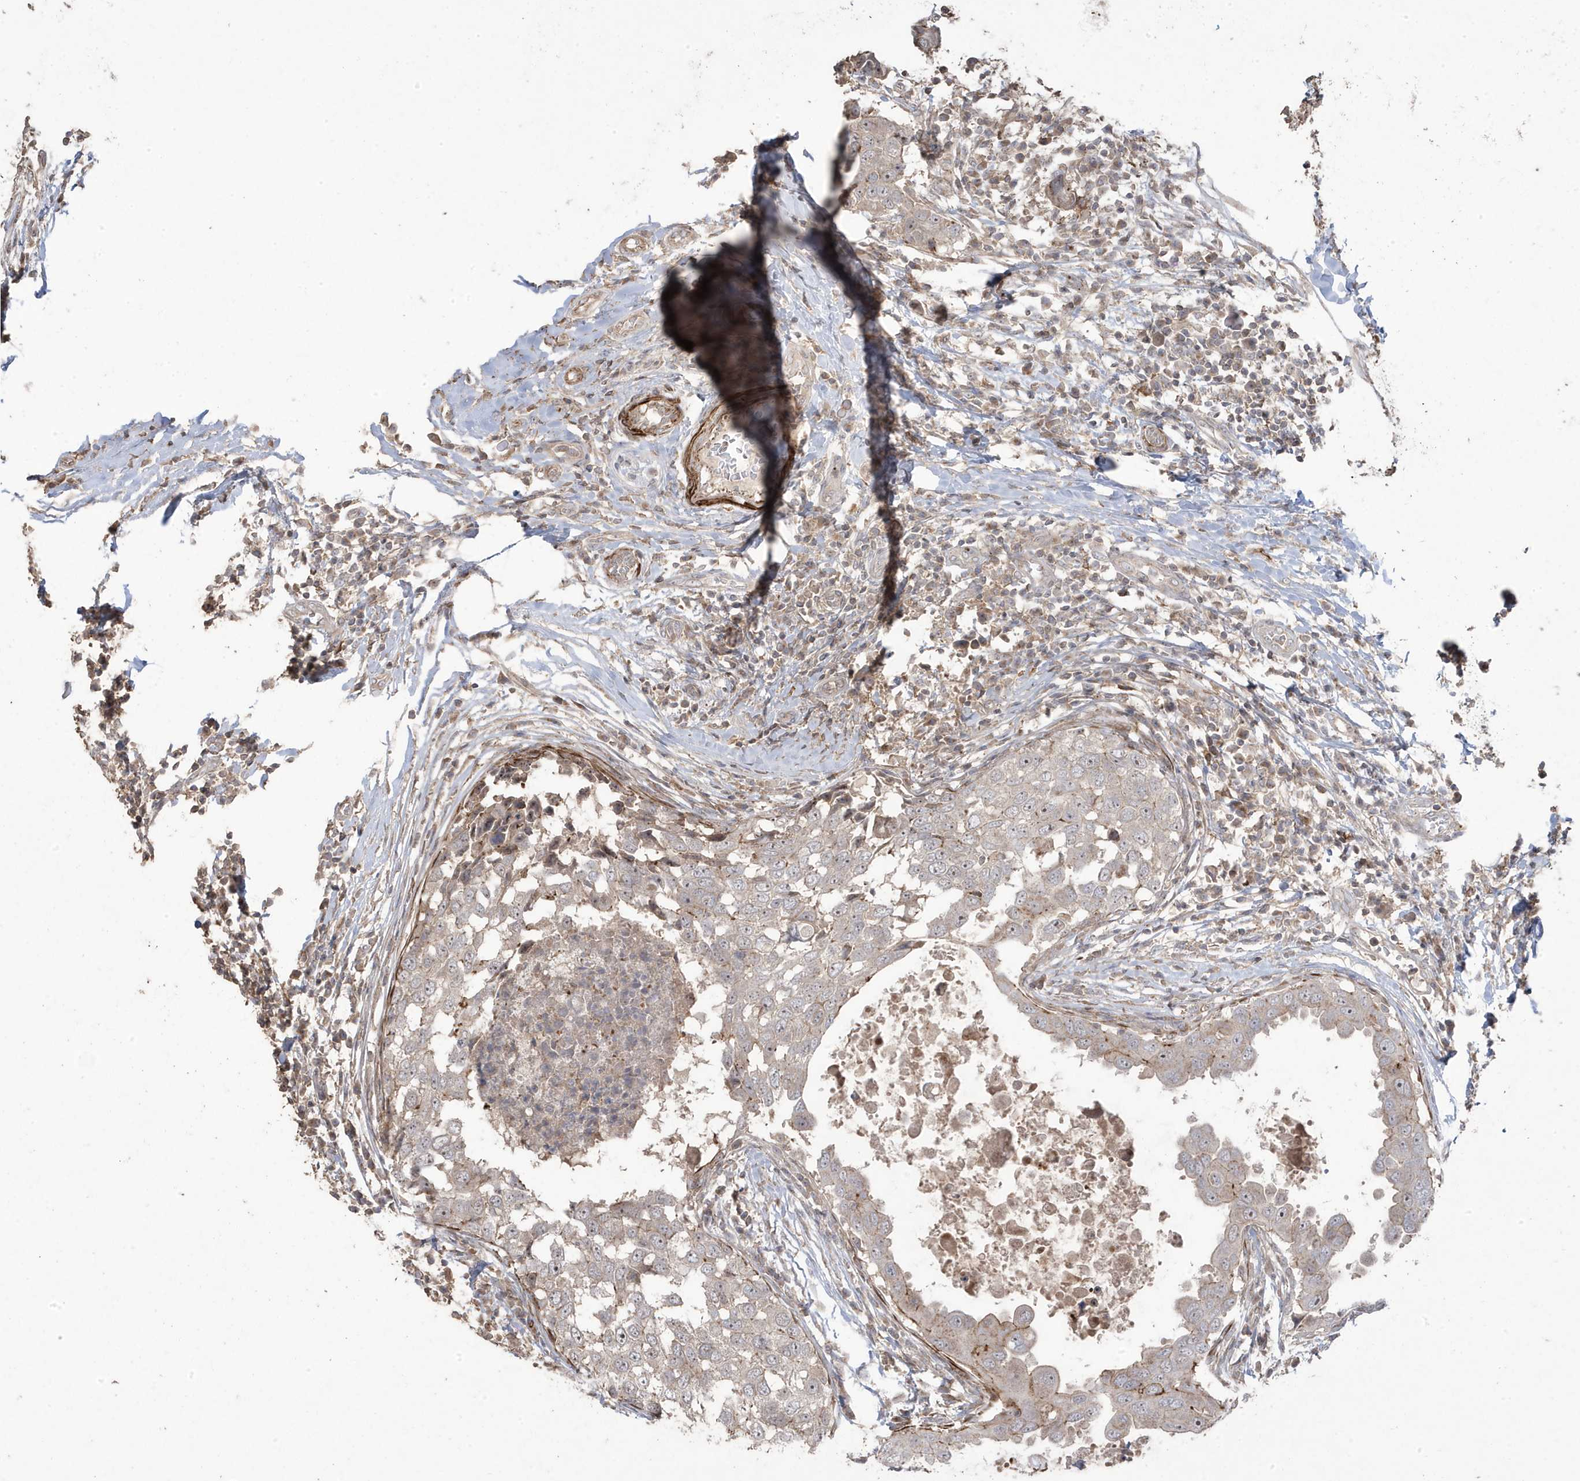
{"staining": {"intensity": "moderate", "quantity": "<25%", "location": "cytoplasmic/membranous,nuclear"}, "tissue": "breast cancer", "cell_type": "Tumor cells", "image_type": "cancer", "snomed": [{"axis": "morphology", "description": "Duct carcinoma"}, {"axis": "topography", "description": "Breast"}], "caption": "Moderate cytoplasmic/membranous and nuclear staining for a protein is identified in approximately <25% of tumor cells of breast infiltrating ductal carcinoma using IHC.", "gene": "CETN3", "patient": {"sex": "female", "age": 27}}